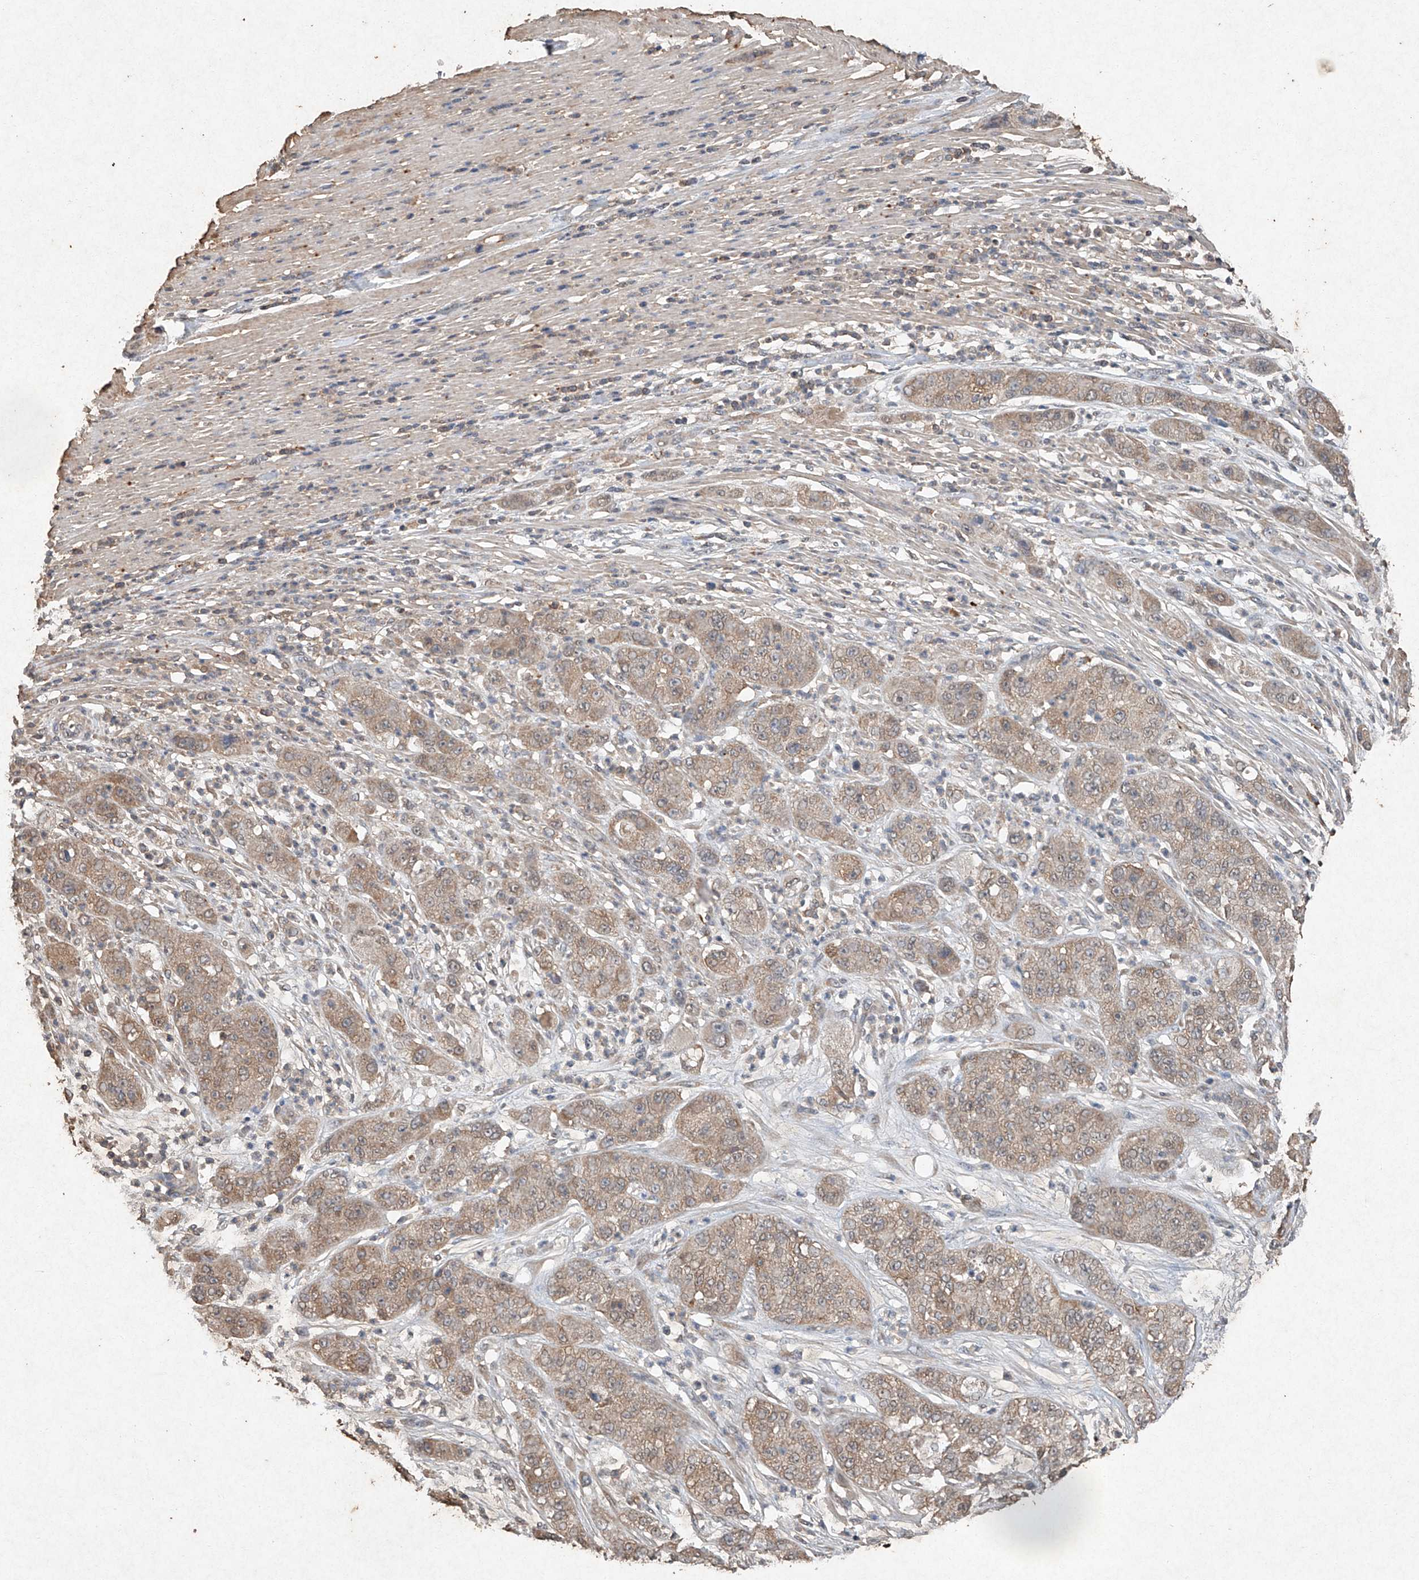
{"staining": {"intensity": "weak", "quantity": ">75%", "location": "cytoplasmic/membranous"}, "tissue": "pancreatic cancer", "cell_type": "Tumor cells", "image_type": "cancer", "snomed": [{"axis": "morphology", "description": "Adenocarcinoma, NOS"}, {"axis": "topography", "description": "Pancreas"}], "caption": "Human pancreatic cancer (adenocarcinoma) stained with a brown dye displays weak cytoplasmic/membranous positive positivity in about >75% of tumor cells.", "gene": "STK3", "patient": {"sex": "female", "age": 78}}